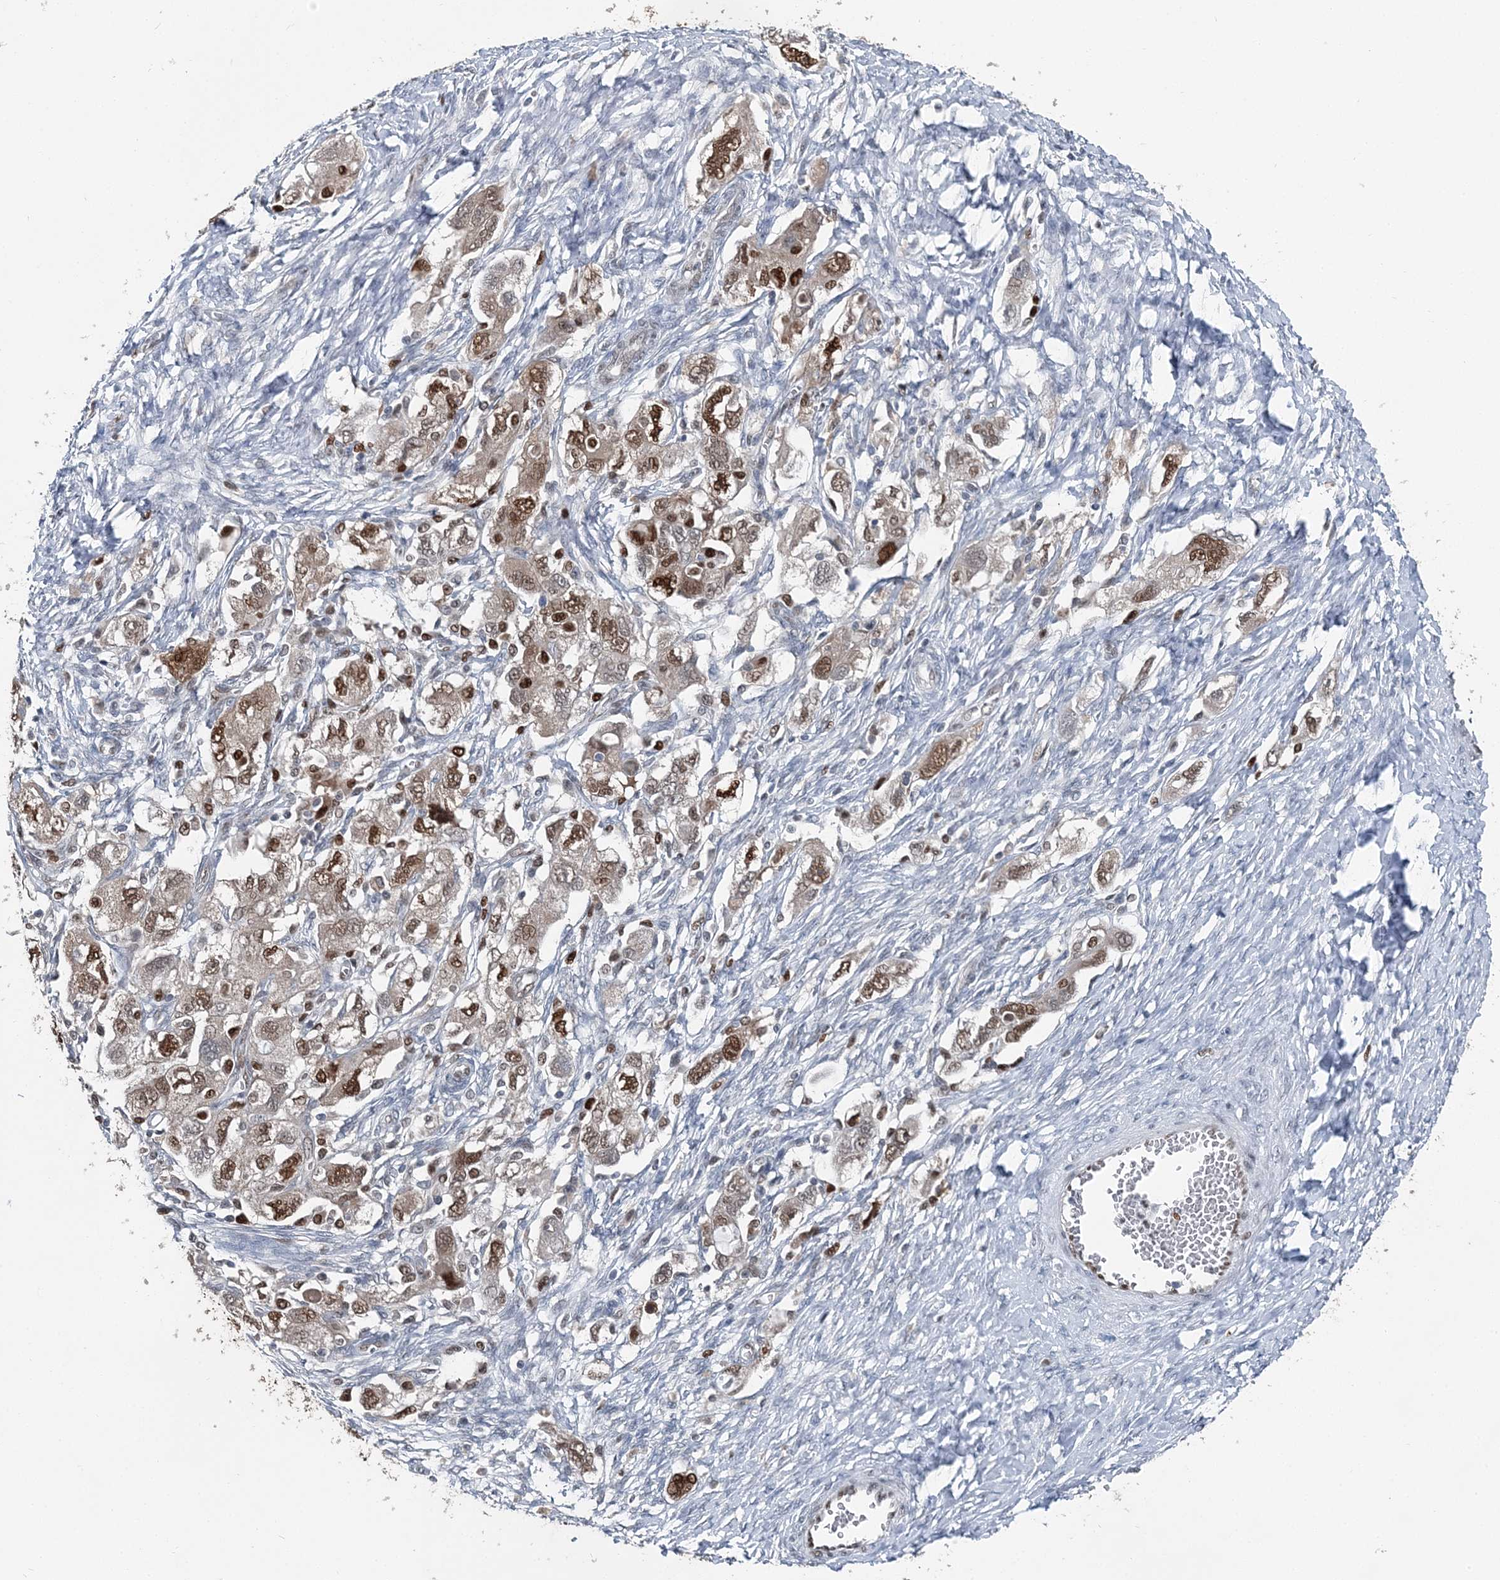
{"staining": {"intensity": "moderate", "quantity": "25%-75%", "location": "nuclear"}, "tissue": "ovarian cancer", "cell_type": "Tumor cells", "image_type": "cancer", "snomed": [{"axis": "morphology", "description": "Carcinoma, NOS"}, {"axis": "morphology", "description": "Cystadenocarcinoma, serous, NOS"}, {"axis": "topography", "description": "Ovary"}], "caption": "A brown stain highlights moderate nuclear staining of a protein in carcinoma (ovarian) tumor cells. The staining was performed using DAB to visualize the protein expression in brown, while the nuclei were stained in blue with hematoxylin (Magnification: 20x).", "gene": "HAT1", "patient": {"sex": "female", "age": 69}}